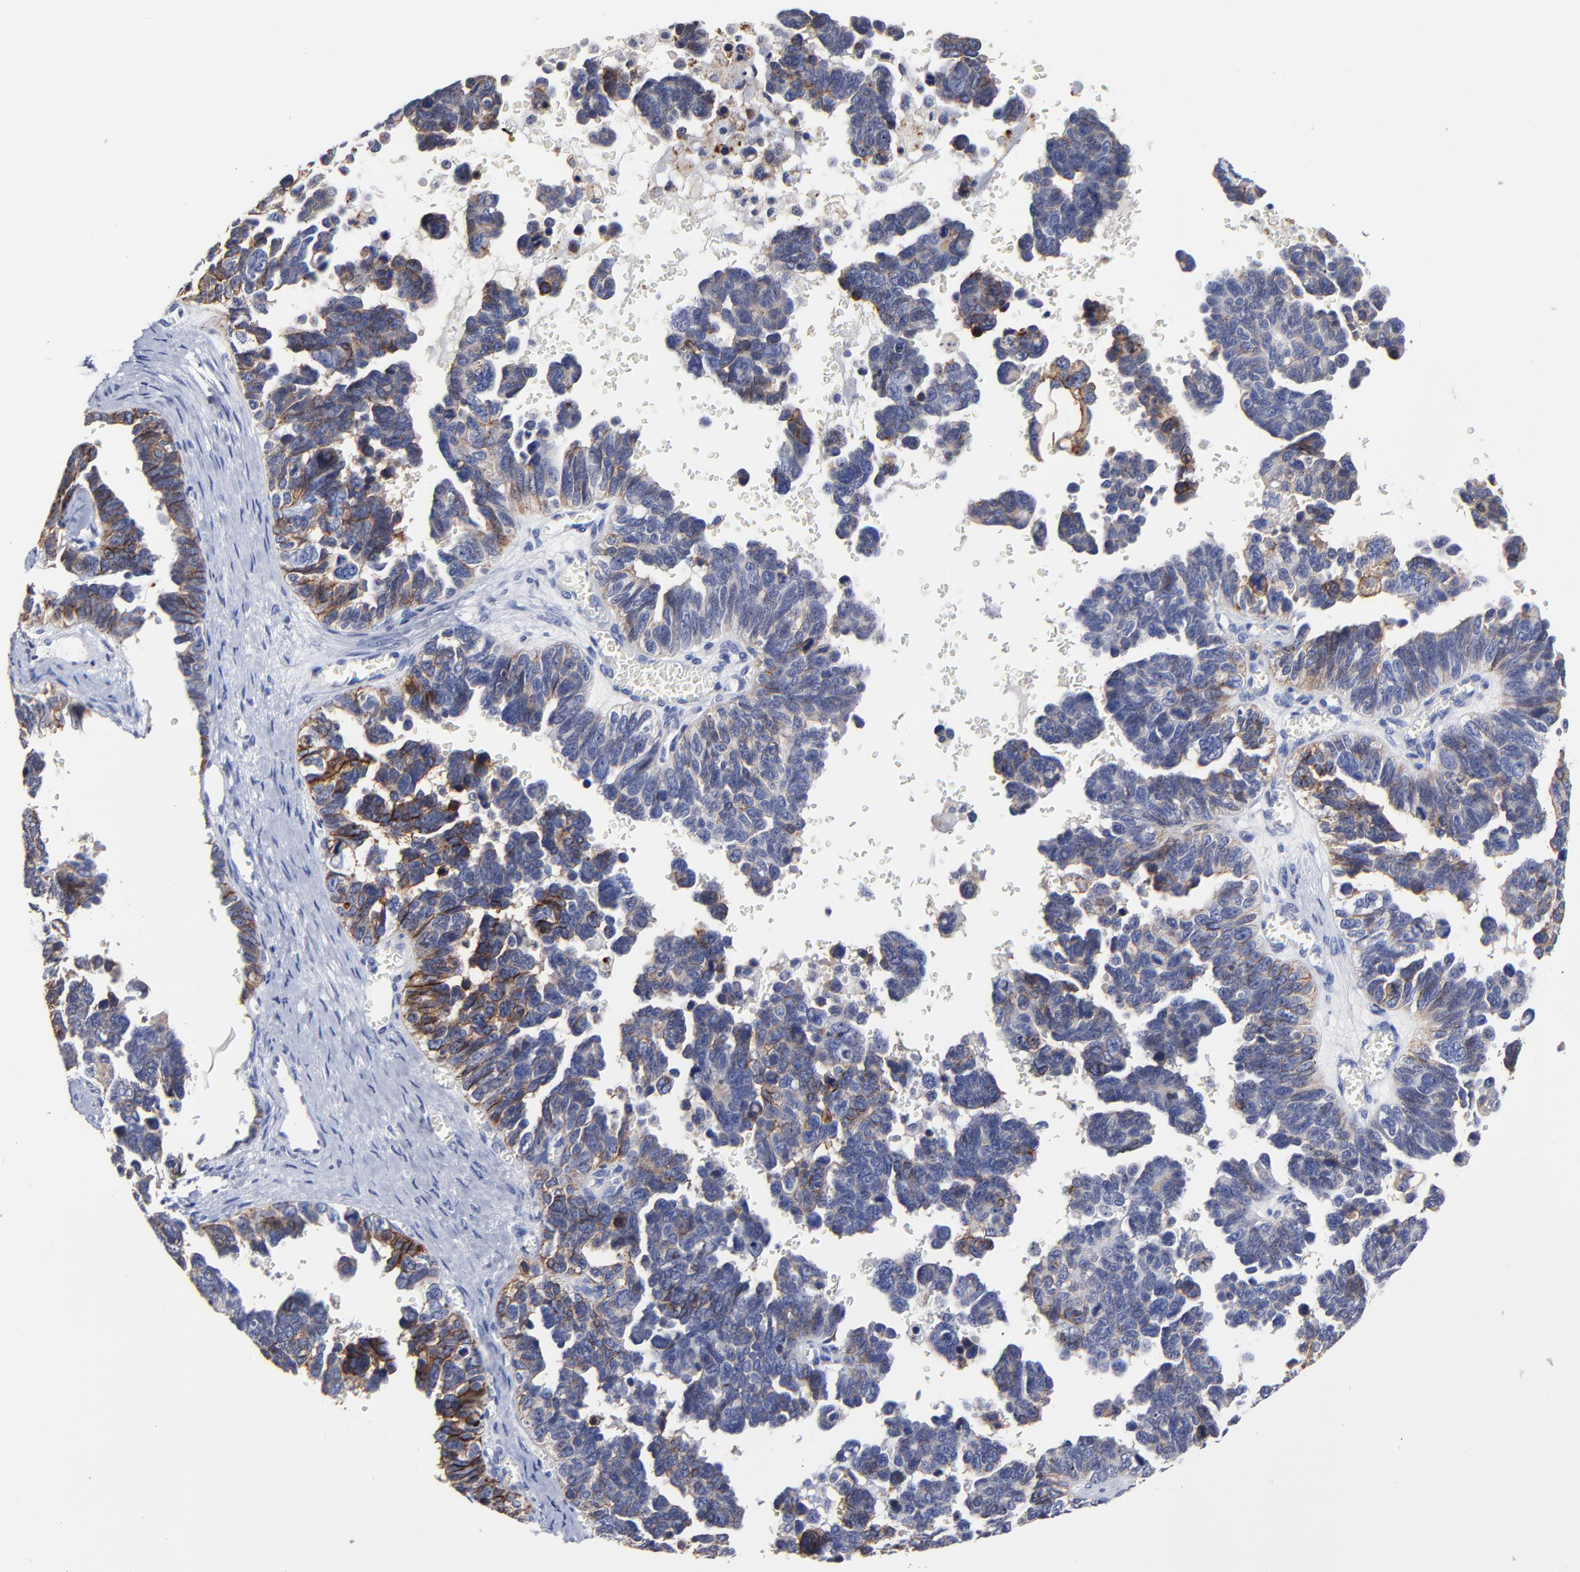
{"staining": {"intensity": "moderate", "quantity": "<25%", "location": "cytoplasmic/membranous"}, "tissue": "ovarian cancer", "cell_type": "Tumor cells", "image_type": "cancer", "snomed": [{"axis": "morphology", "description": "Cystadenocarcinoma, serous, NOS"}, {"axis": "topography", "description": "Ovary"}], "caption": "A low amount of moderate cytoplasmic/membranous positivity is identified in about <25% of tumor cells in ovarian serous cystadenocarcinoma tissue.", "gene": "CXADR", "patient": {"sex": "female", "age": 69}}